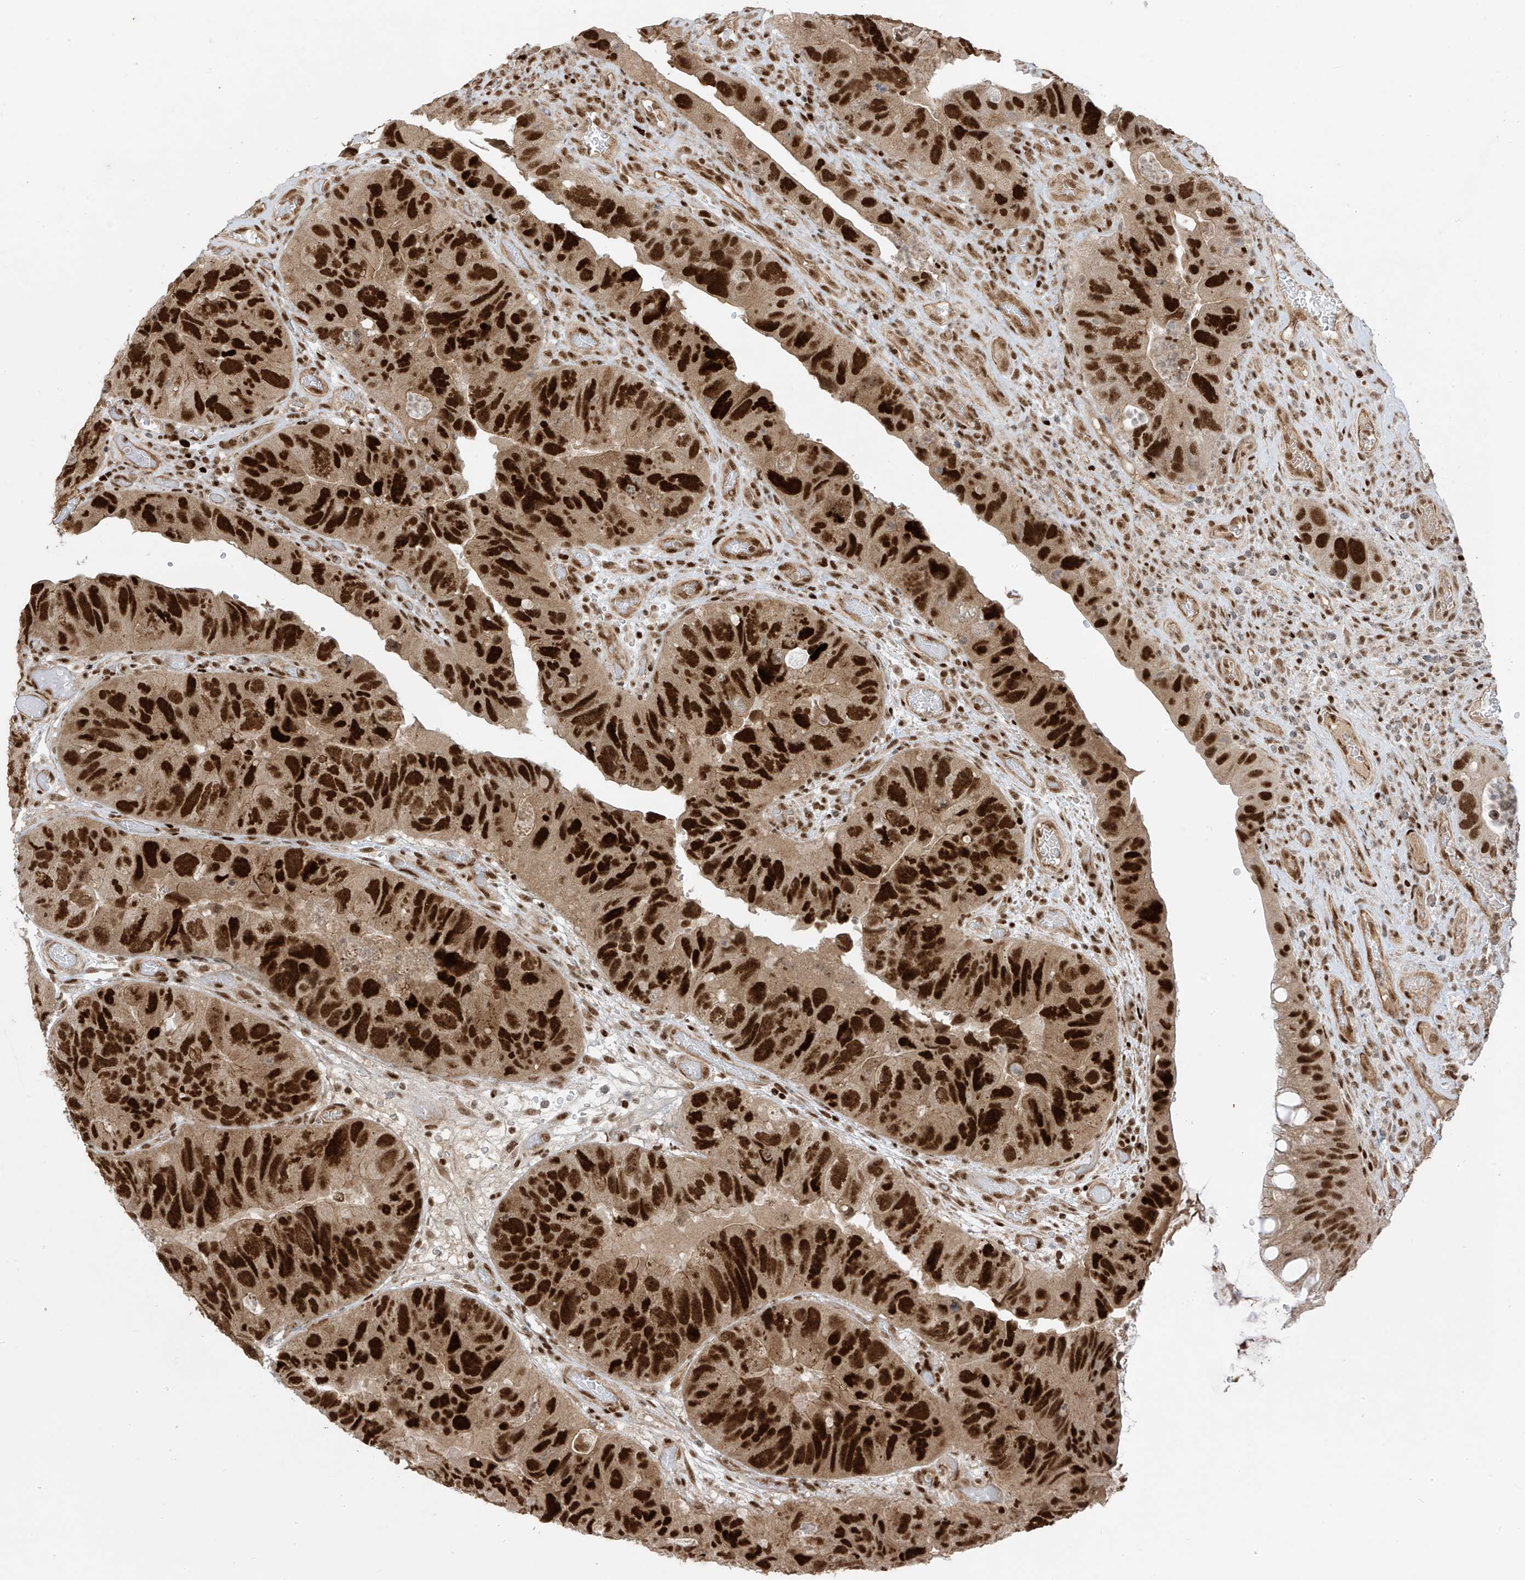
{"staining": {"intensity": "strong", "quantity": ">75%", "location": "nuclear"}, "tissue": "colorectal cancer", "cell_type": "Tumor cells", "image_type": "cancer", "snomed": [{"axis": "morphology", "description": "Adenocarcinoma, NOS"}, {"axis": "topography", "description": "Rectum"}], "caption": "IHC of human colorectal adenocarcinoma displays high levels of strong nuclear positivity in about >75% of tumor cells.", "gene": "ARHGEF3", "patient": {"sex": "male", "age": 63}}